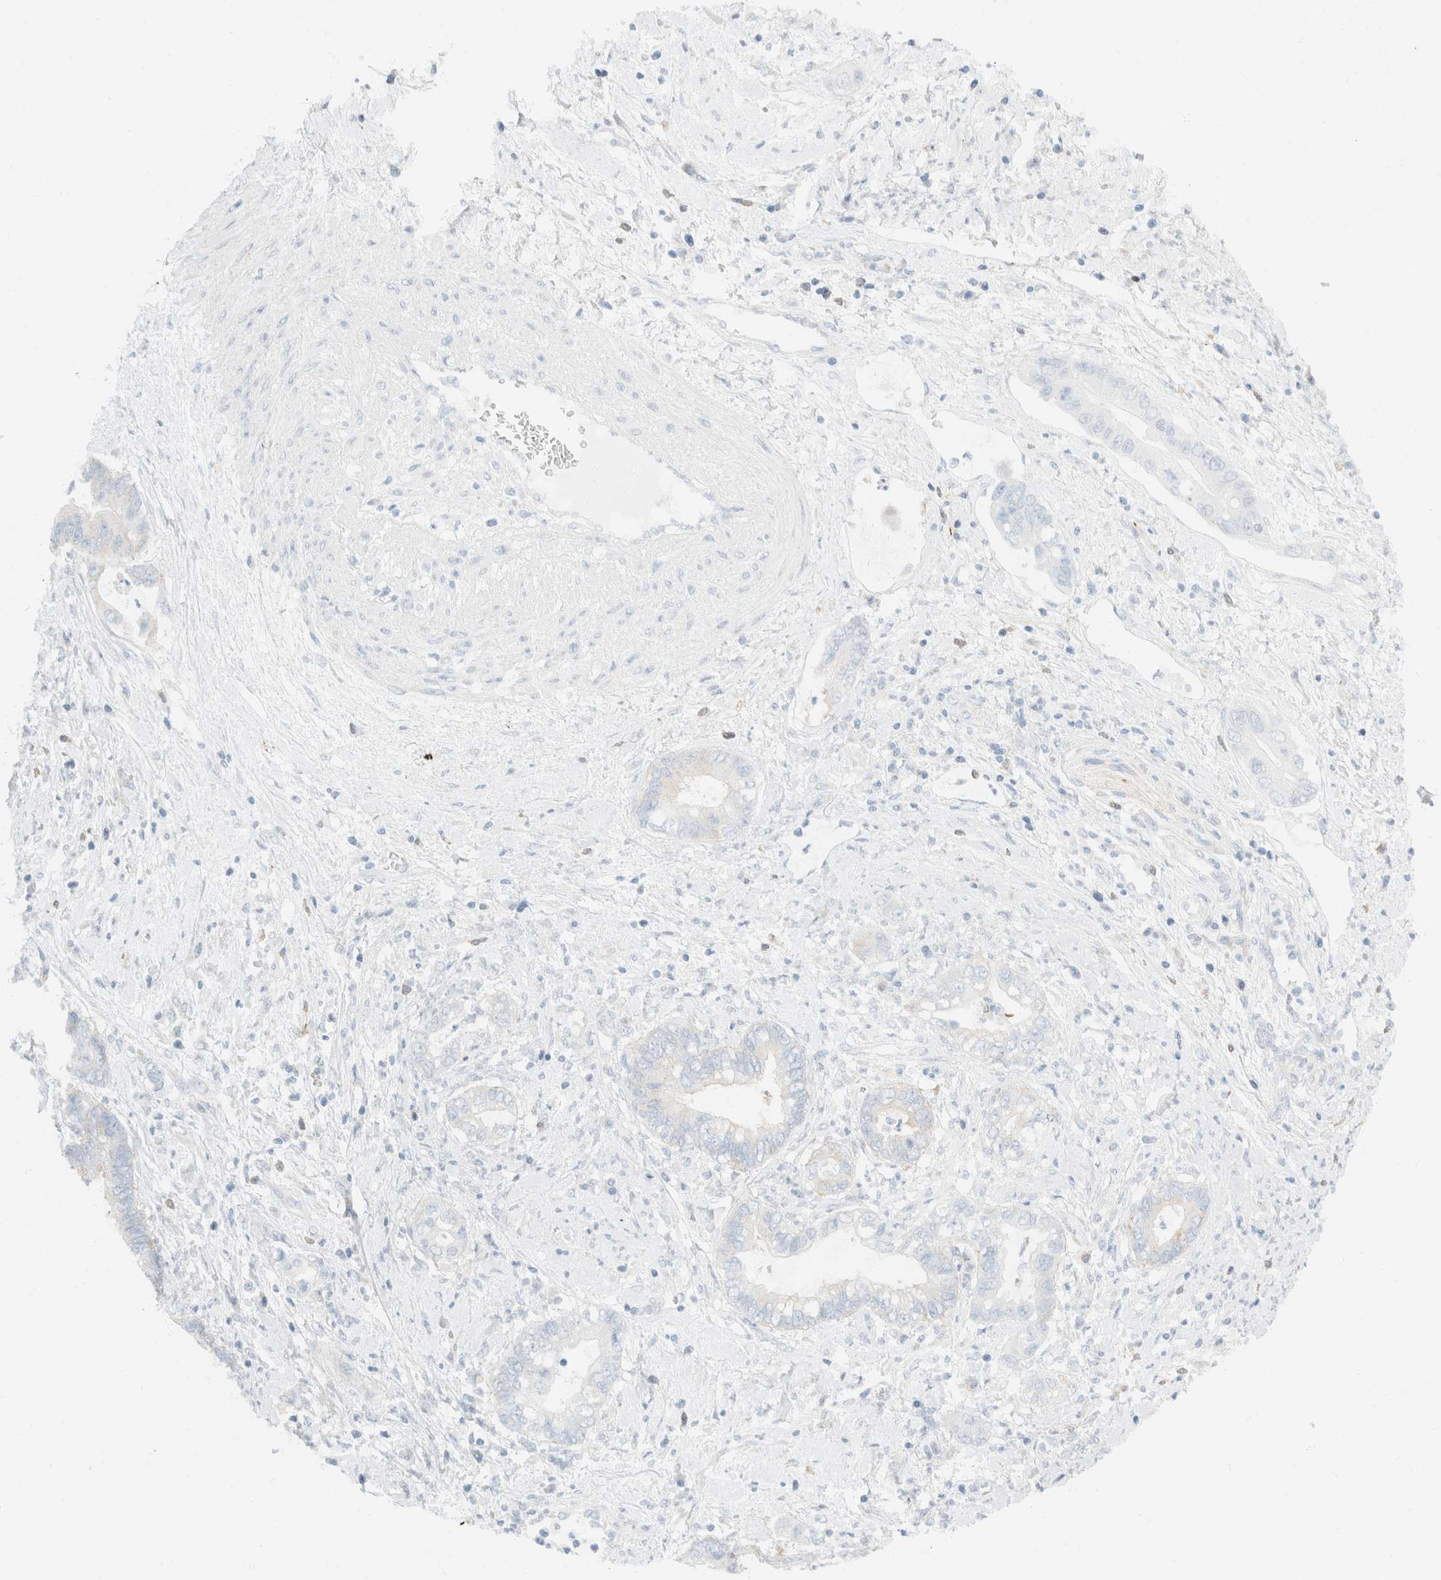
{"staining": {"intensity": "negative", "quantity": "none", "location": "none"}, "tissue": "cervical cancer", "cell_type": "Tumor cells", "image_type": "cancer", "snomed": [{"axis": "morphology", "description": "Adenocarcinoma, NOS"}, {"axis": "topography", "description": "Cervix"}], "caption": "Cervical cancer (adenocarcinoma) was stained to show a protein in brown. There is no significant positivity in tumor cells.", "gene": "SH3GLB2", "patient": {"sex": "female", "age": 44}}